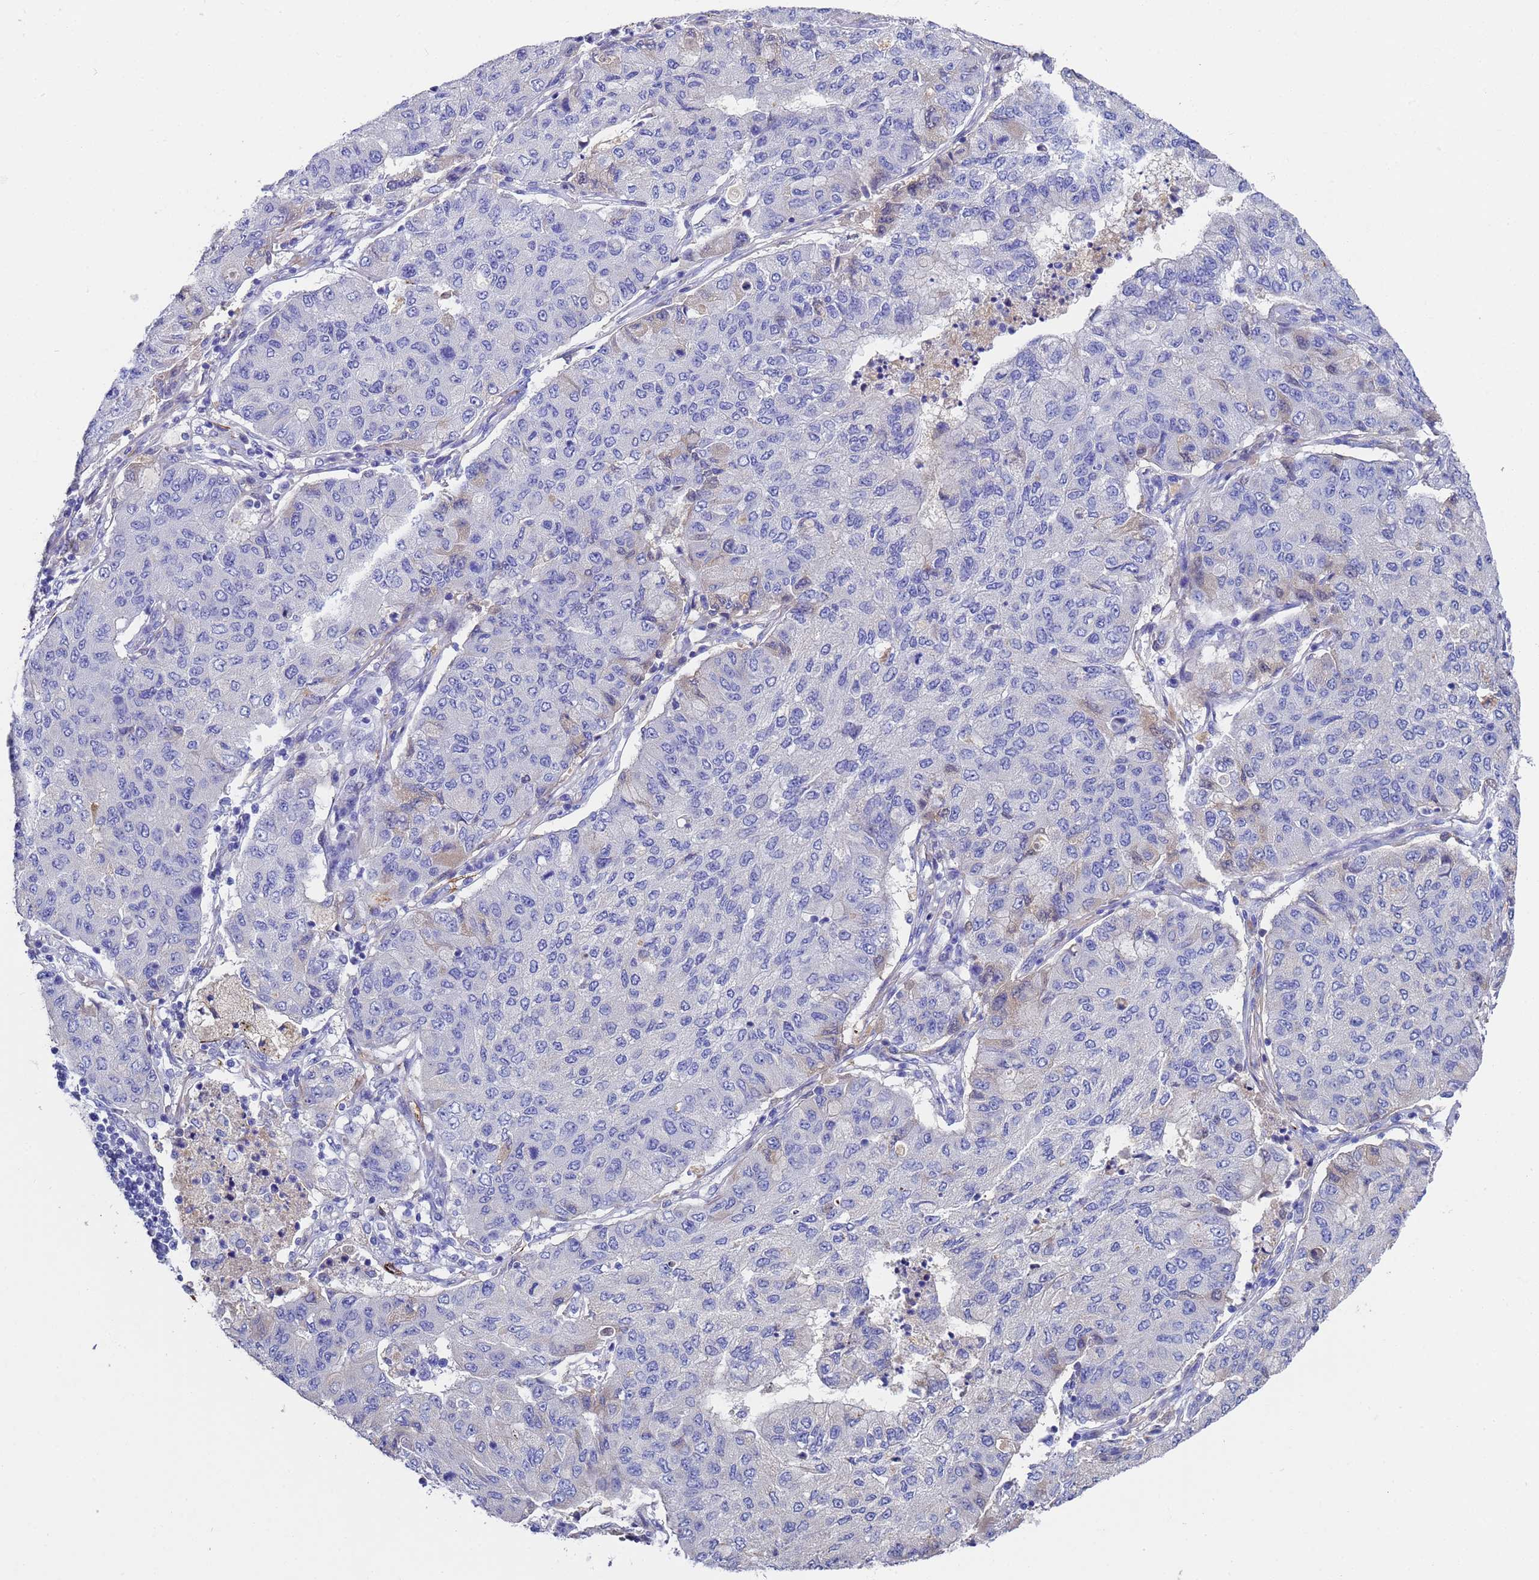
{"staining": {"intensity": "negative", "quantity": "none", "location": "none"}, "tissue": "lung cancer", "cell_type": "Tumor cells", "image_type": "cancer", "snomed": [{"axis": "morphology", "description": "Squamous cell carcinoma, NOS"}, {"axis": "topography", "description": "Lung"}], "caption": "Tumor cells are negative for brown protein staining in lung cancer (squamous cell carcinoma).", "gene": "ADIPOQ", "patient": {"sex": "male", "age": 74}}